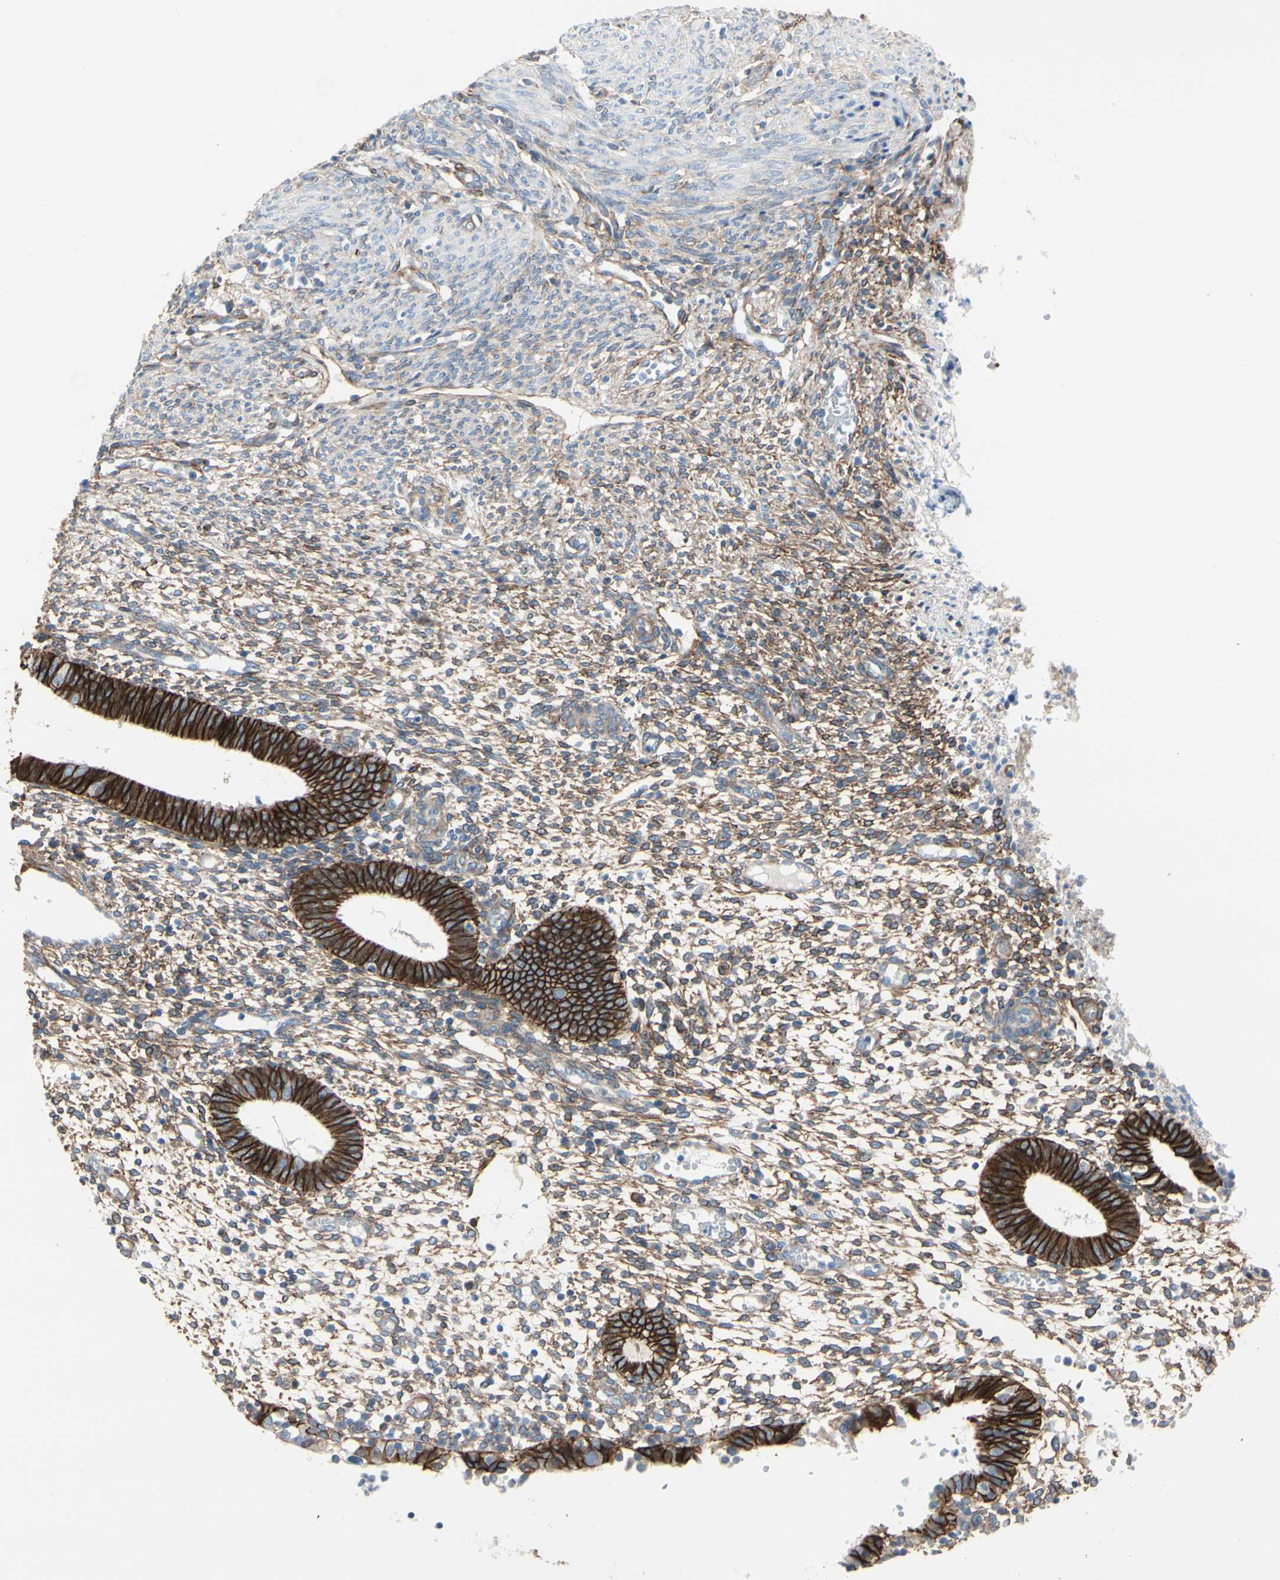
{"staining": {"intensity": "moderate", "quantity": ">75%", "location": "cytoplasmic/membranous"}, "tissue": "endometrium", "cell_type": "Cells in endometrial stroma", "image_type": "normal", "snomed": [{"axis": "morphology", "description": "Normal tissue, NOS"}, {"axis": "topography", "description": "Endometrium"}], "caption": "The photomicrograph demonstrates immunohistochemical staining of normal endometrium. There is moderate cytoplasmic/membranous expression is present in approximately >75% of cells in endometrial stroma.", "gene": "EPB41L2", "patient": {"sex": "female", "age": 35}}